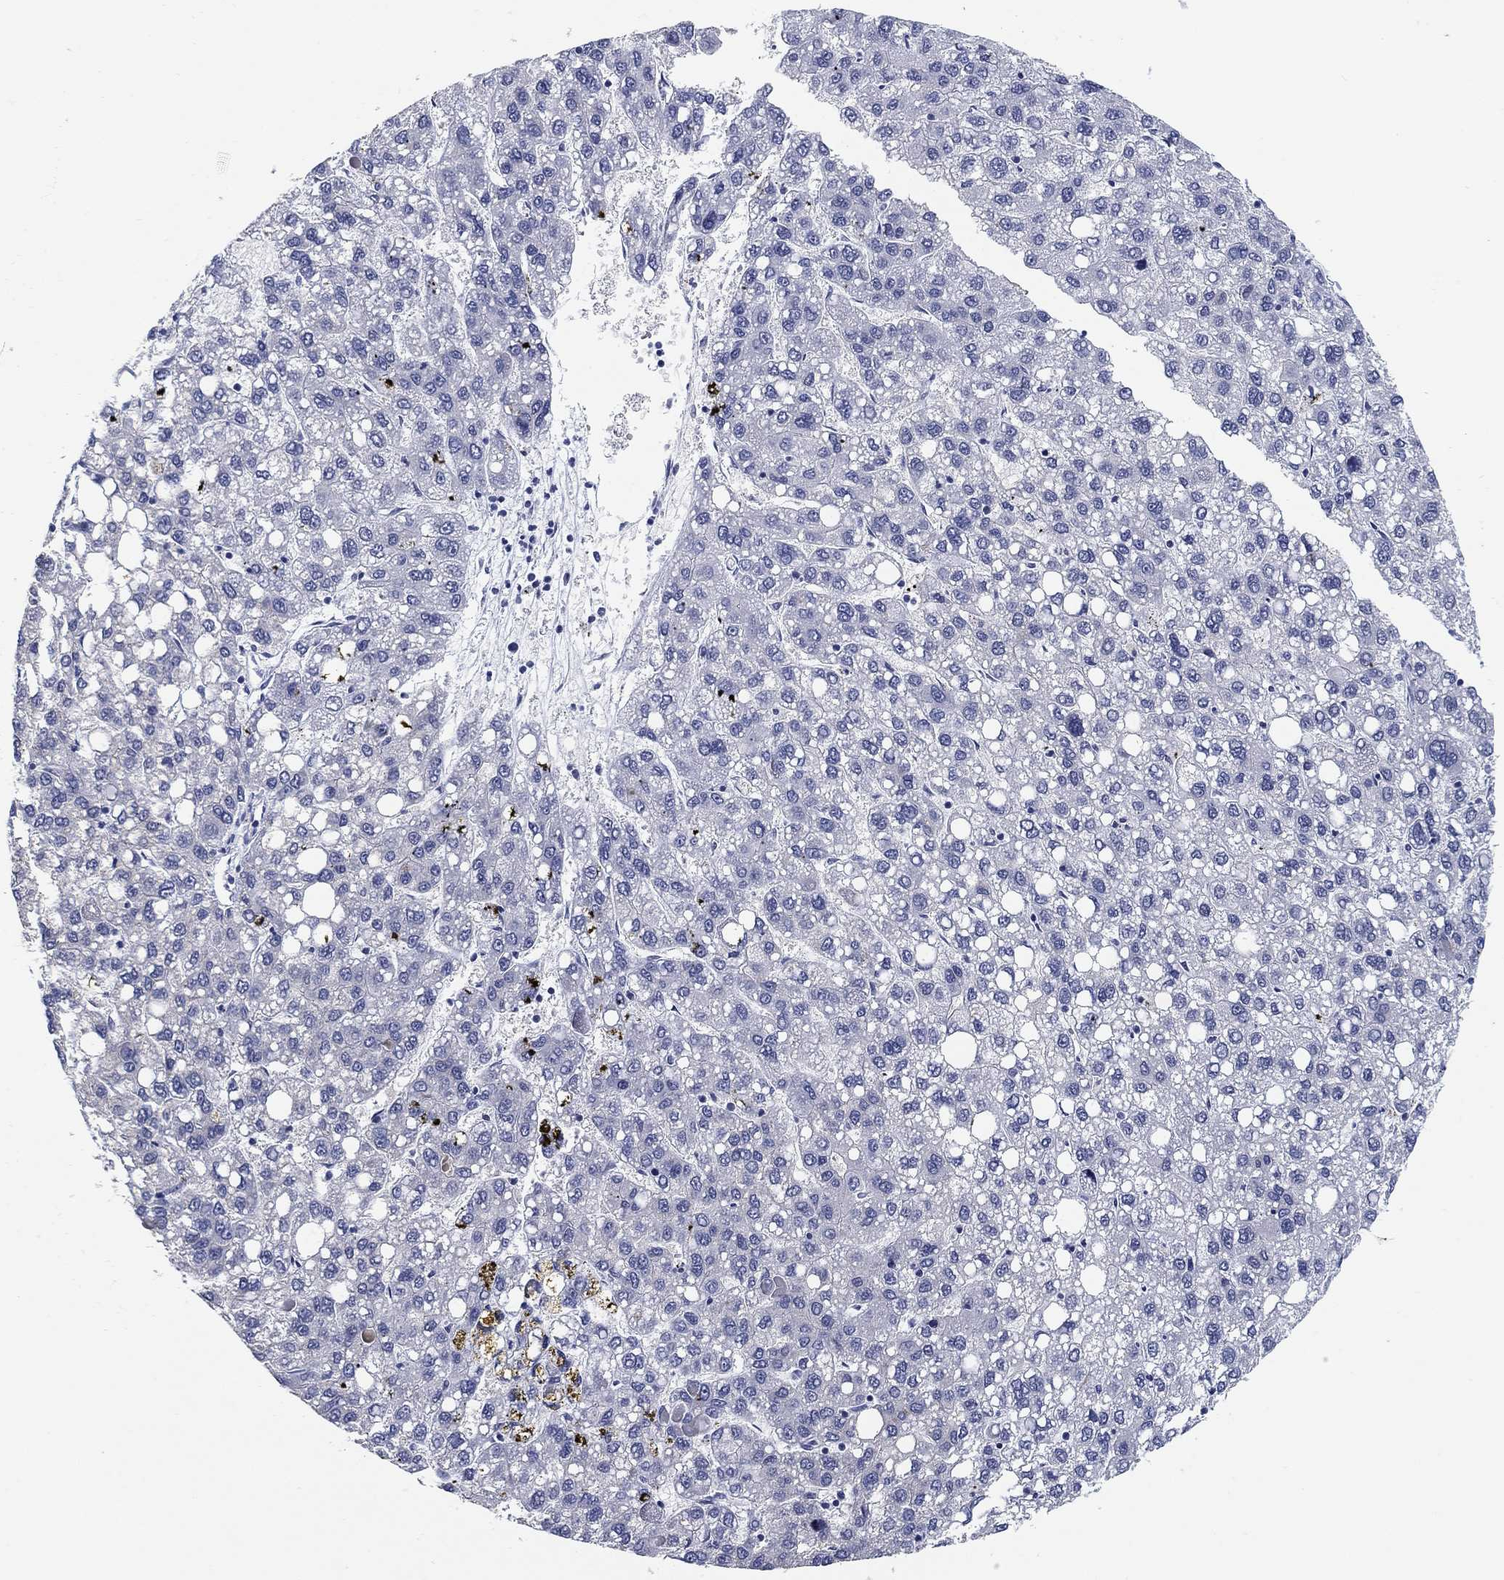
{"staining": {"intensity": "negative", "quantity": "none", "location": "none"}, "tissue": "liver cancer", "cell_type": "Tumor cells", "image_type": "cancer", "snomed": [{"axis": "morphology", "description": "Carcinoma, Hepatocellular, NOS"}, {"axis": "topography", "description": "Liver"}], "caption": "Human hepatocellular carcinoma (liver) stained for a protein using IHC exhibits no expression in tumor cells.", "gene": "CLUL1", "patient": {"sex": "female", "age": 82}}